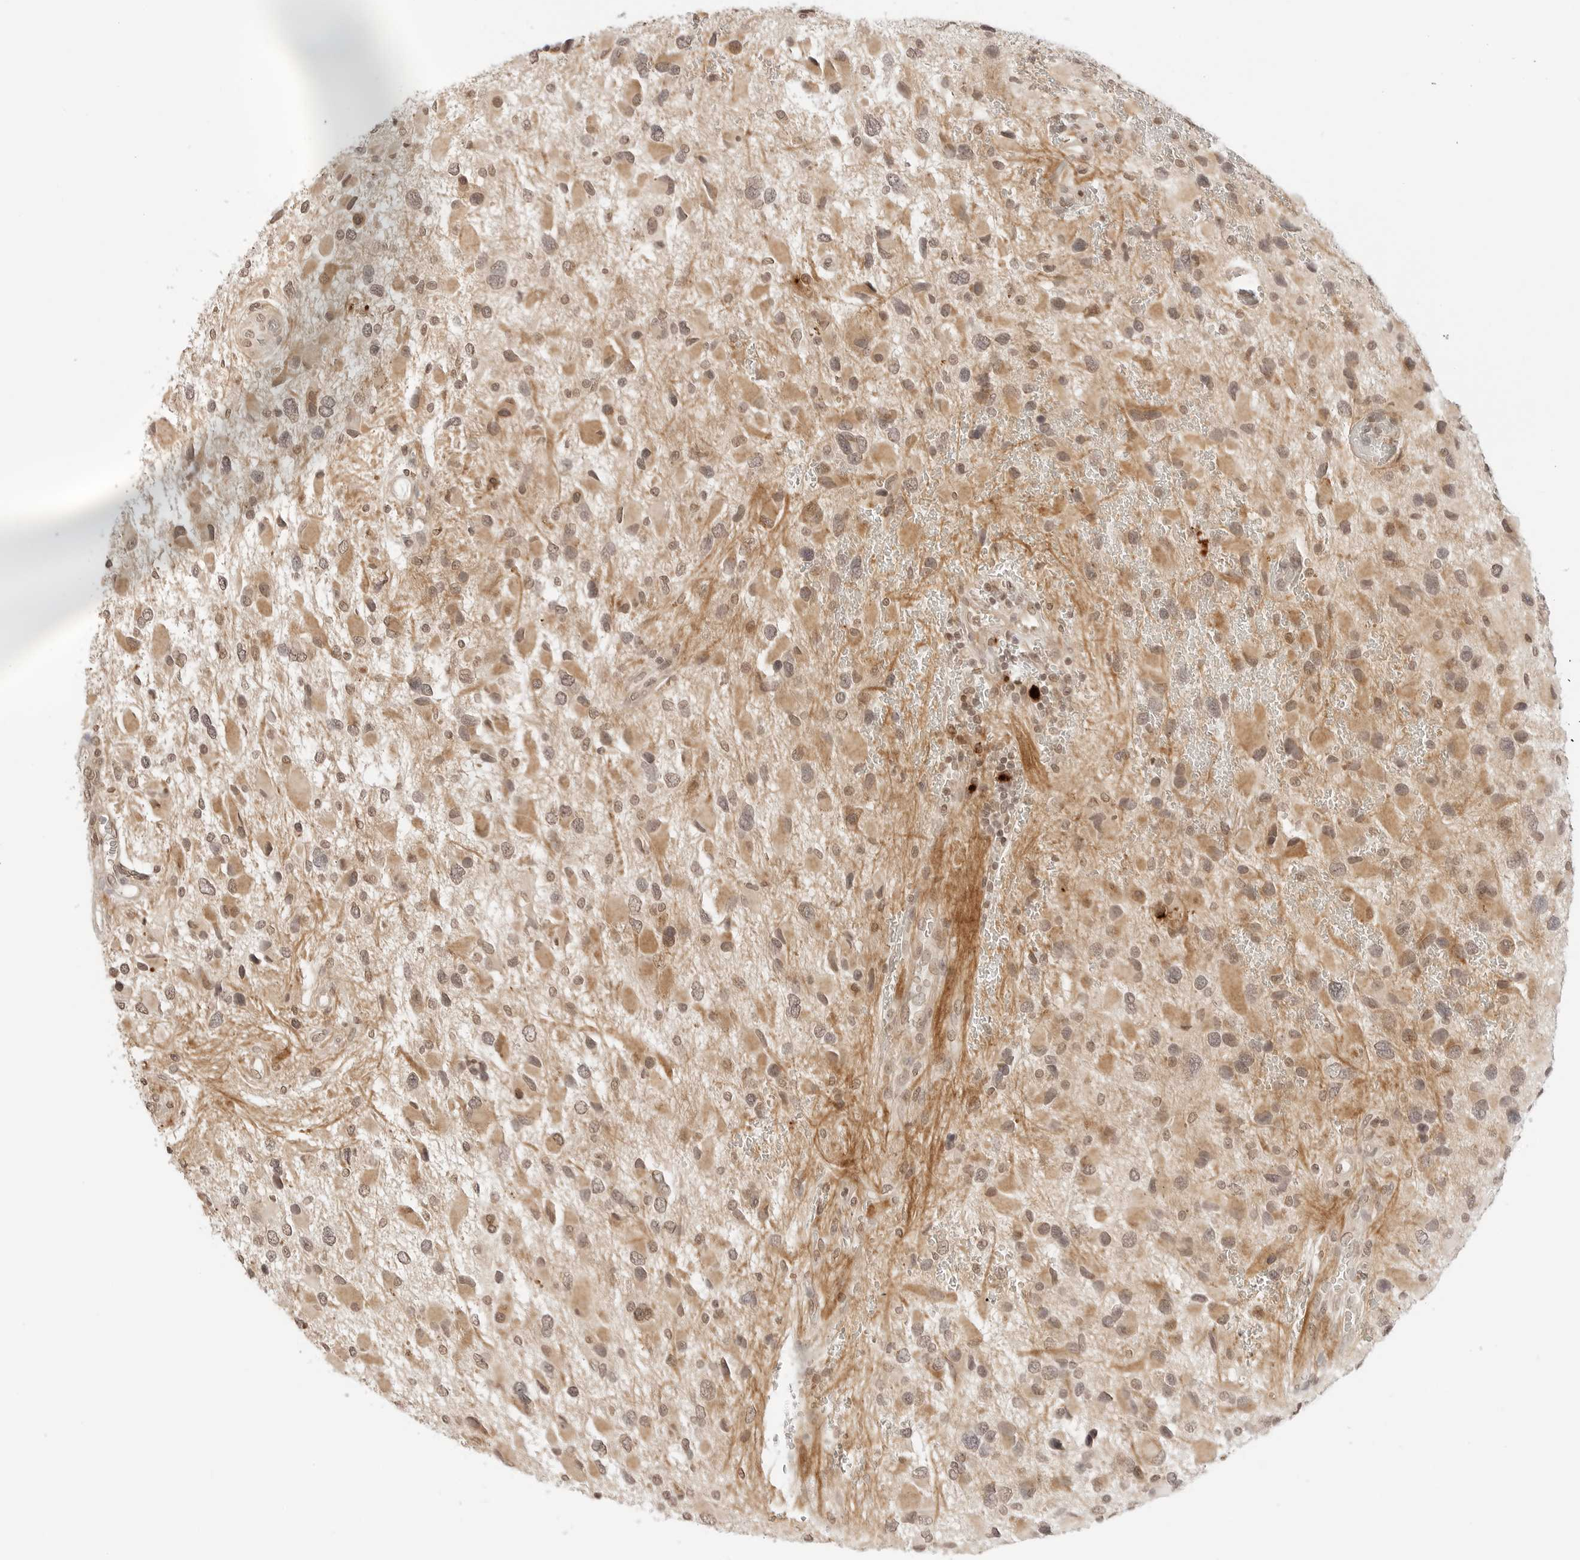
{"staining": {"intensity": "moderate", "quantity": ">75%", "location": "cytoplasmic/membranous,nuclear"}, "tissue": "glioma", "cell_type": "Tumor cells", "image_type": "cancer", "snomed": [{"axis": "morphology", "description": "Glioma, malignant, High grade"}, {"axis": "topography", "description": "Brain"}], "caption": "Tumor cells reveal moderate cytoplasmic/membranous and nuclear positivity in approximately >75% of cells in glioma.", "gene": "GPR34", "patient": {"sex": "male", "age": 53}}